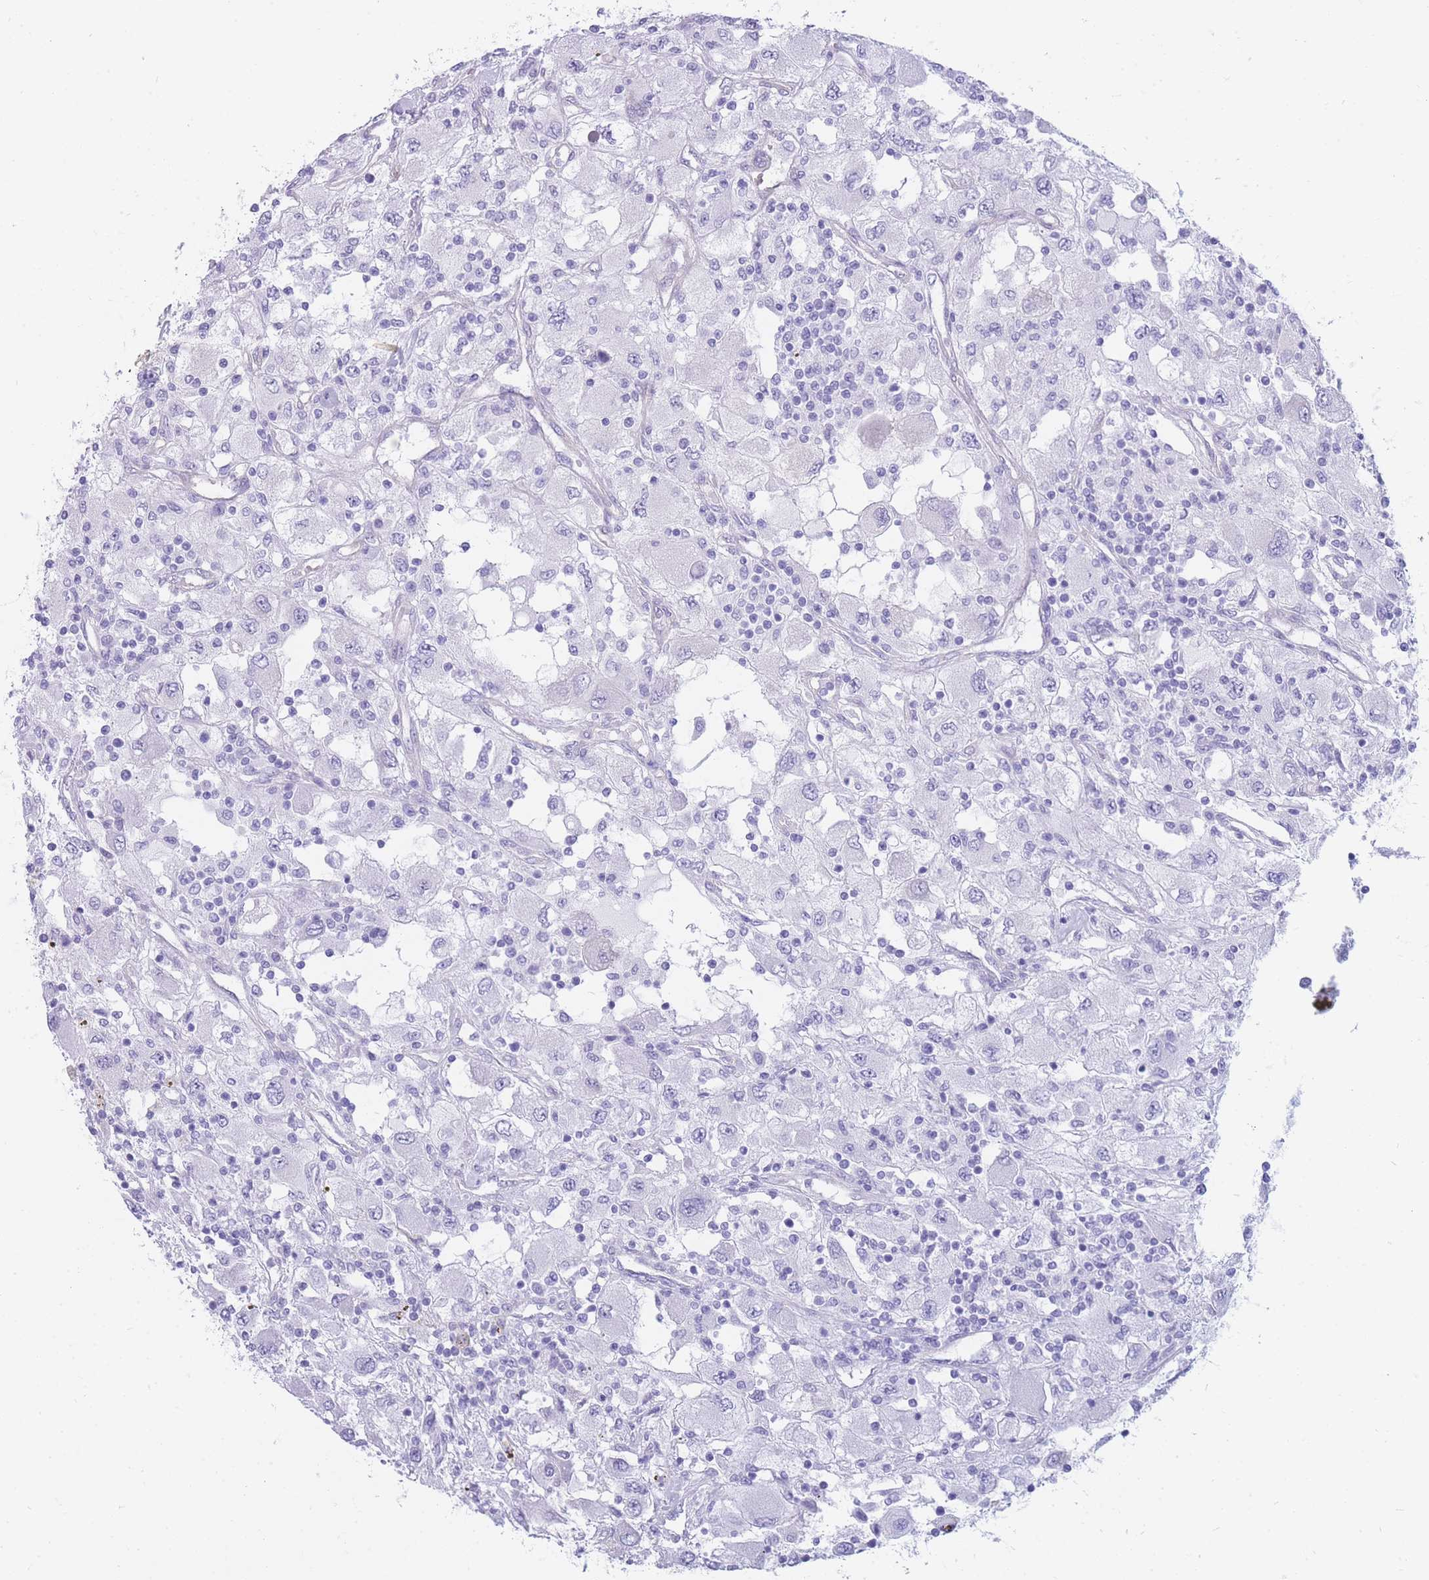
{"staining": {"intensity": "negative", "quantity": "none", "location": "none"}, "tissue": "renal cancer", "cell_type": "Tumor cells", "image_type": "cancer", "snomed": [{"axis": "morphology", "description": "Adenocarcinoma, NOS"}, {"axis": "topography", "description": "Kidney"}], "caption": "Protein analysis of renal cancer (adenocarcinoma) displays no significant staining in tumor cells. (Stains: DAB (3,3'-diaminobenzidine) immunohistochemistry with hematoxylin counter stain, Microscopy: brightfield microscopy at high magnification).", "gene": "MTSS2", "patient": {"sex": "female", "age": 67}}